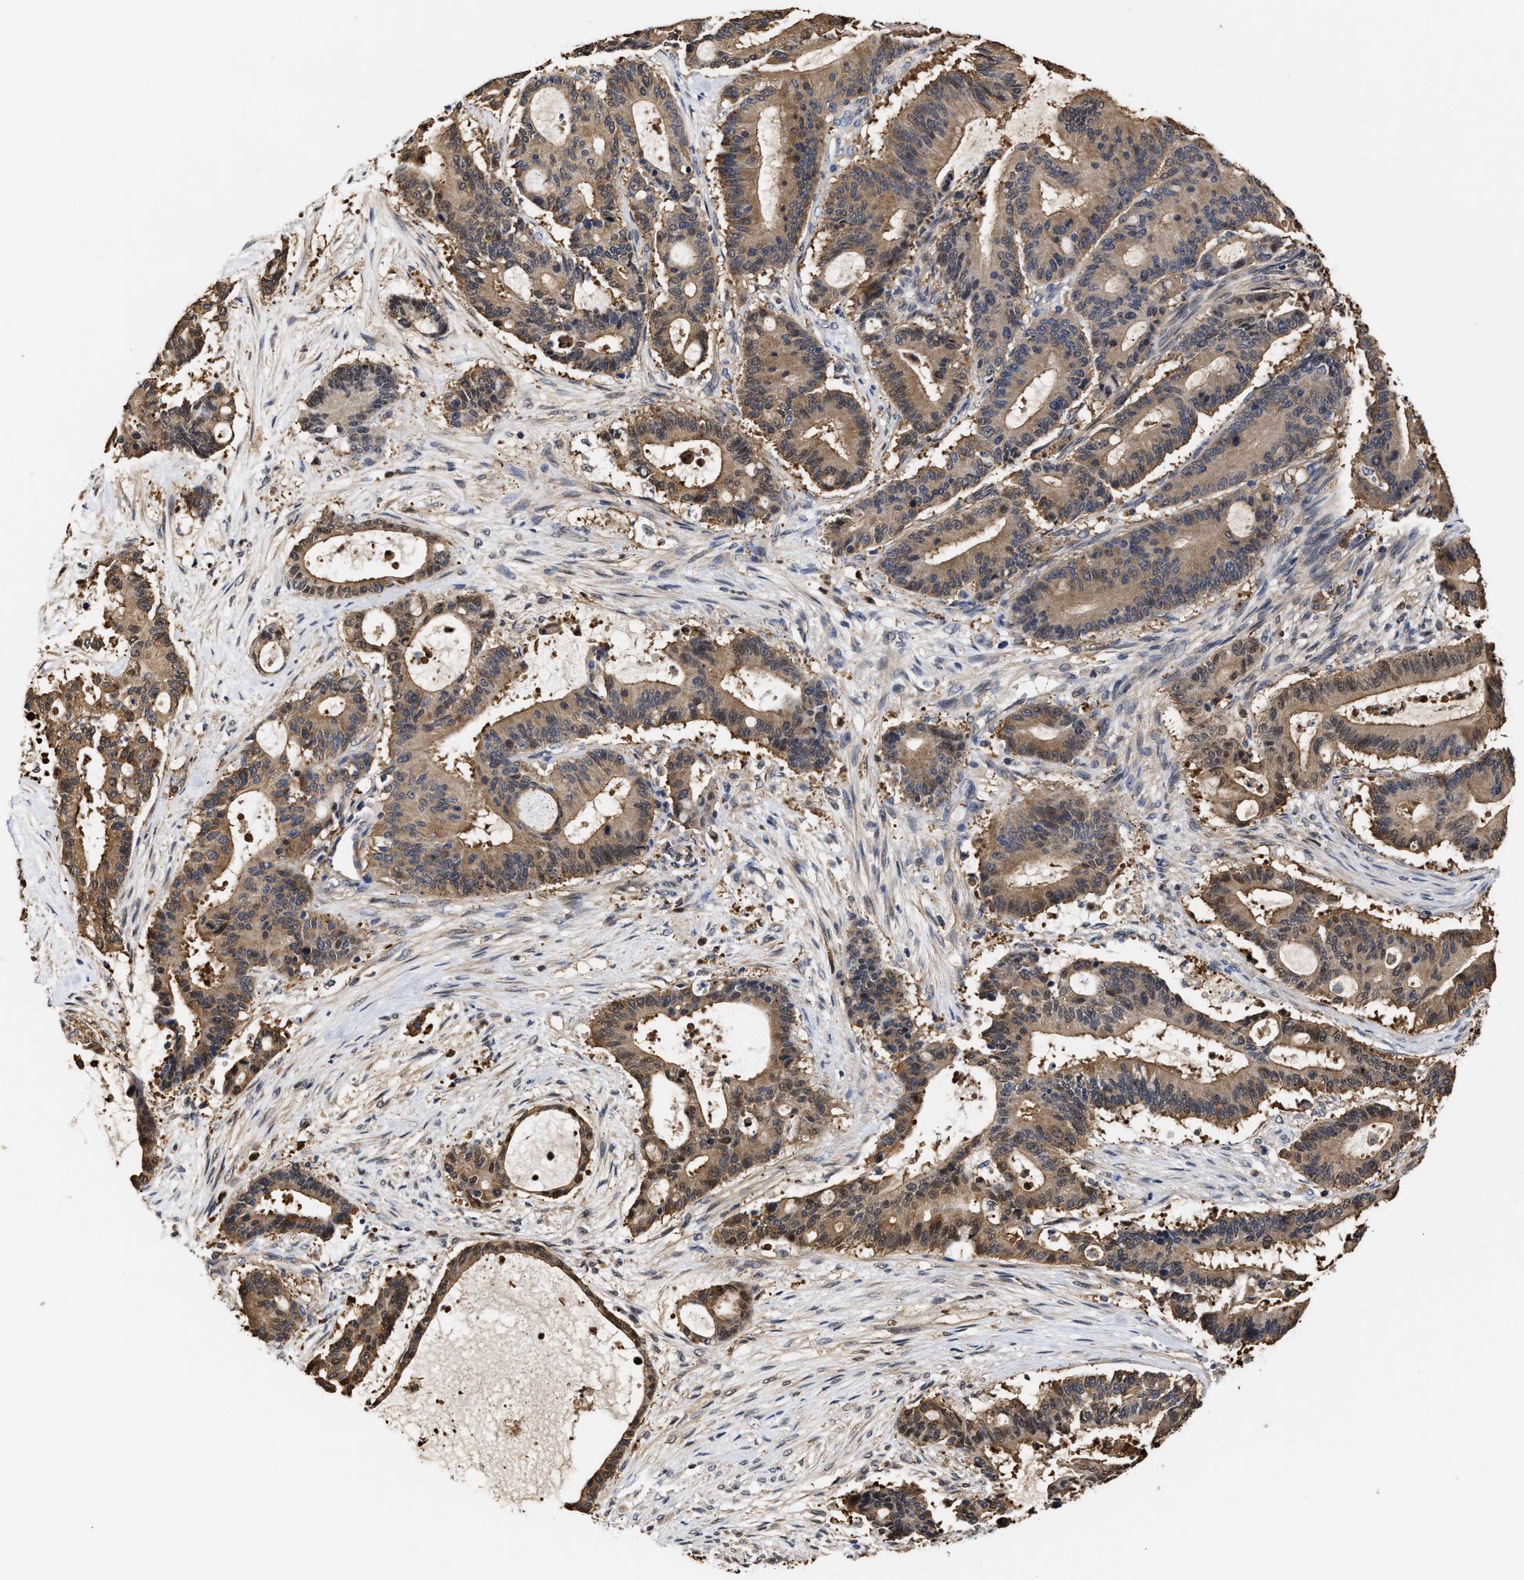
{"staining": {"intensity": "moderate", "quantity": ">75%", "location": "cytoplasmic/membranous"}, "tissue": "liver cancer", "cell_type": "Tumor cells", "image_type": "cancer", "snomed": [{"axis": "morphology", "description": "Cholangiocarcinoma"}, {"axis": "topography", "description": "Liver"}], "caption": "DAB (3,3'-diaminobenzidine) immunohistochemical staining of liver cancer (cholangiocarcinoma) shows moderate cytoplasmic/membranous protein expression in about >75% of tumor cells. (Stains: DAB (3,3'-diaminobenzidine) in brown, nuclei in blue, Microscopy: brightfield microscopy at high magnification).", "gene": "KLHDC1", "patient": {"sex": "female", "age": 73}}